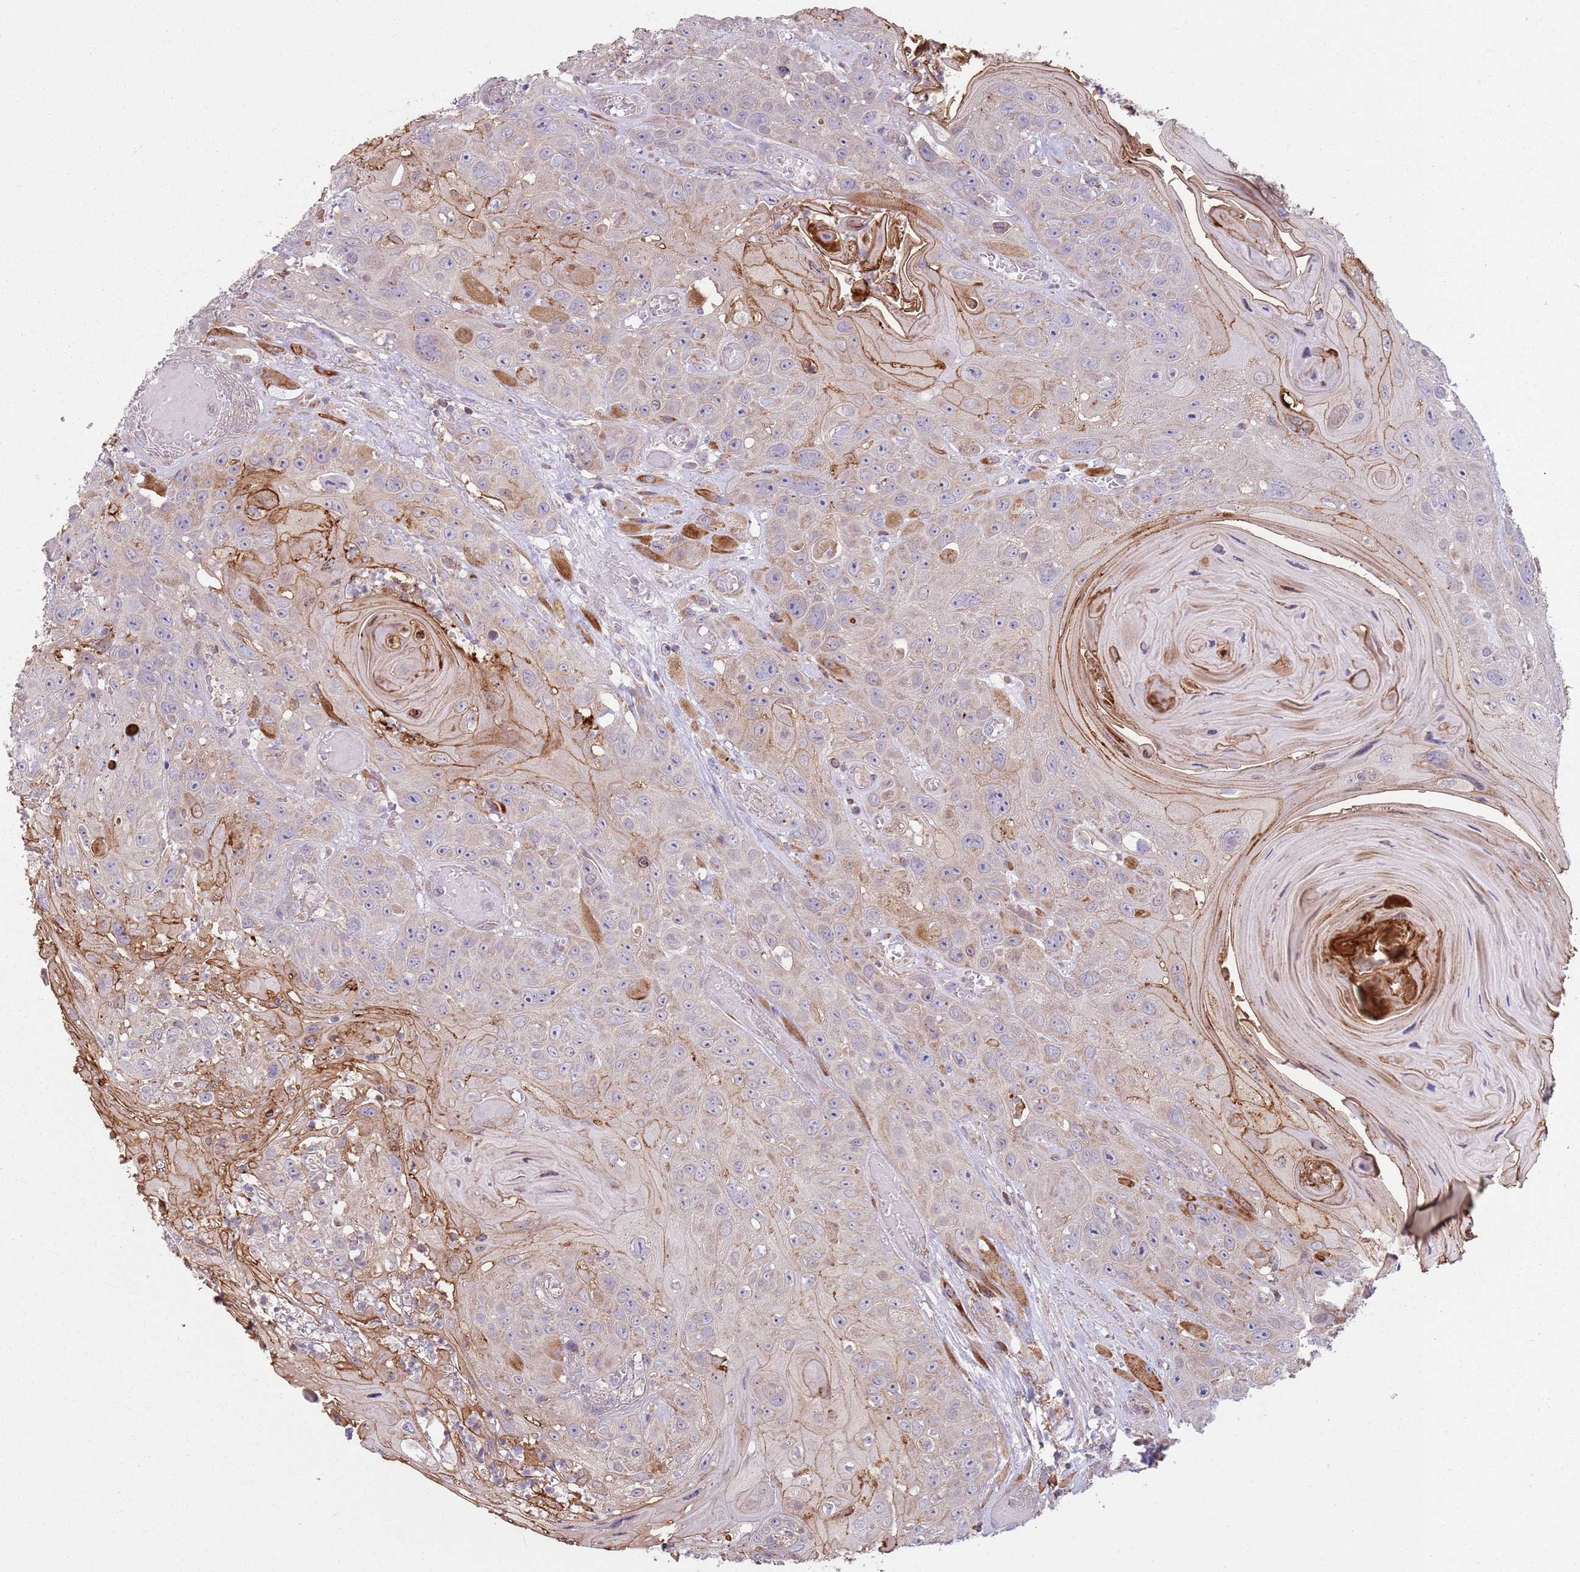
{"staining": {"intensity": "moderate", "quantity": "25%-75%", "location": "cytoplasmic/membranous"}, "tissue": "head and neck cancer", "cell_type": "Tumor cells", "image_type": "cancer", "snomed": [{"axis": "morphology", "description": "Squamous cell carcinoma, NOS"}, {"axis": "topography", "description": "Head-Neck"}], "caption": "IHC photomicrograph of neoplastic tissue: head and neck squamous cell carcinoma stained using IHC displays medium levels of moderate protein expression localized specifically in the cytoplasmic/membranous of tumor cells, appearing as a cytoplasmic/membranous brown color.", "gene": "GAS8", "patient": {"sex": "female", "age": 59}}